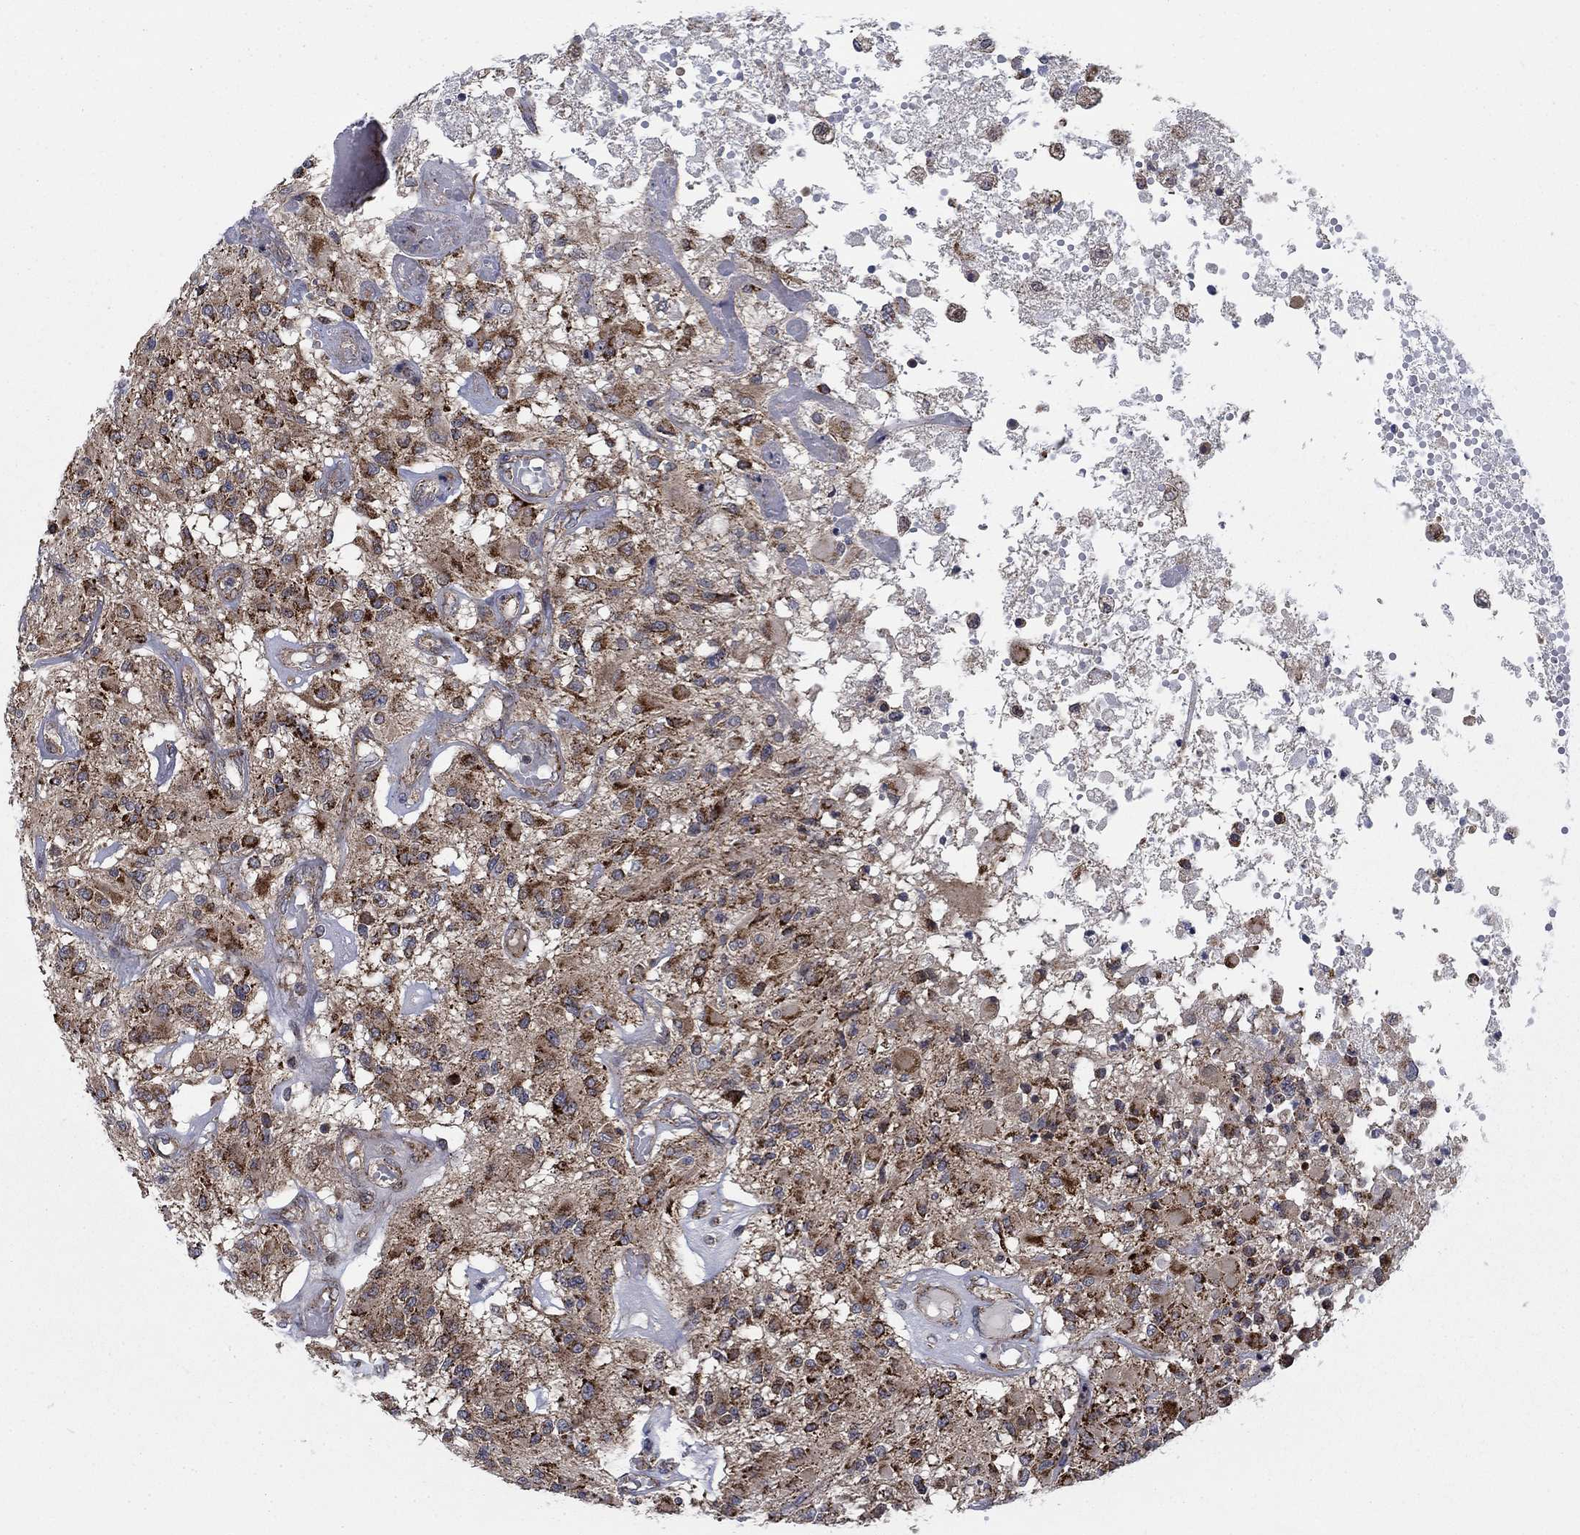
{"staining": {"intensity": "strong", "quantity": "<25%", "location": "cytoplasmic/membranous"}, "tissue": "glioma", "cell_type": "Tumor cells", "image_type": "cancer", "snomed": [{"axis": "morphology", "description": "Glioma, malignant, High grade"}, {"axis": "topography", "description": "Brain"}], "caption": "High-grade glioma (malignant) was stained to show a protein in brown. There is medium levels of strong cytoplasmic/membranous staining in about <25% of tumor cells.", "gene": "NME7", "patient": {"sex": "female", "age": 63}}